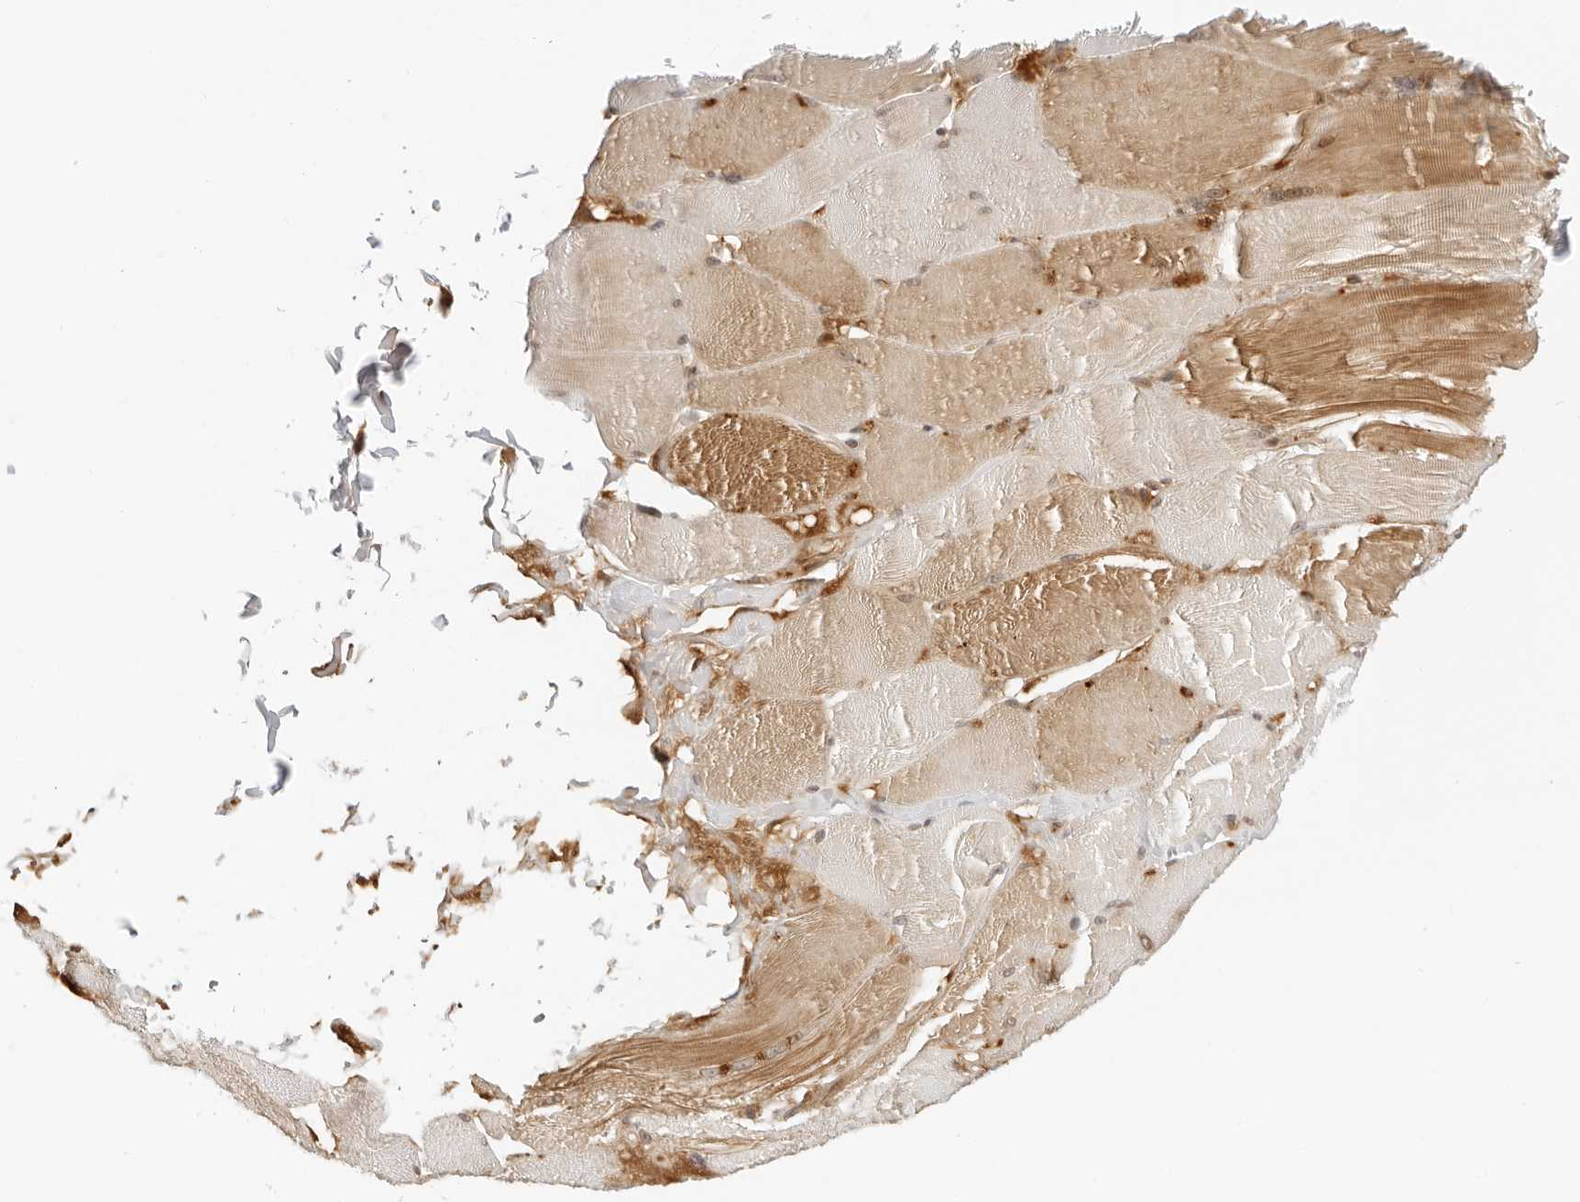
{"staining": {"intensity": "moderate", "quantity": "25%-75%", "location": "cytoplasmic/membranous"}, "tissue": "skeletal muscle", "cell_type": "Myocytes", "image_type": "normal", "snomed": [{"axis": "morphology", "description": "Normal tissue, NOS"}, {"axis": "topography", "description": "Skin"}, {"axis": "topography", "description": "Skeletal muscle"}], "caption": "Immunohistochemistry (IHC) photomicrograph of normal skeletal muscle: skeletal muscle stained using immunohistochemistry (IHC) reveals medium levels of moderate protein expression localized specifically in the cytoplasmic/membranous of myocytes, appearing as a cytoplasmic/membranous brown color.", "gene": "RC3H1", "patient": {"sex": "male", "age": 83}}